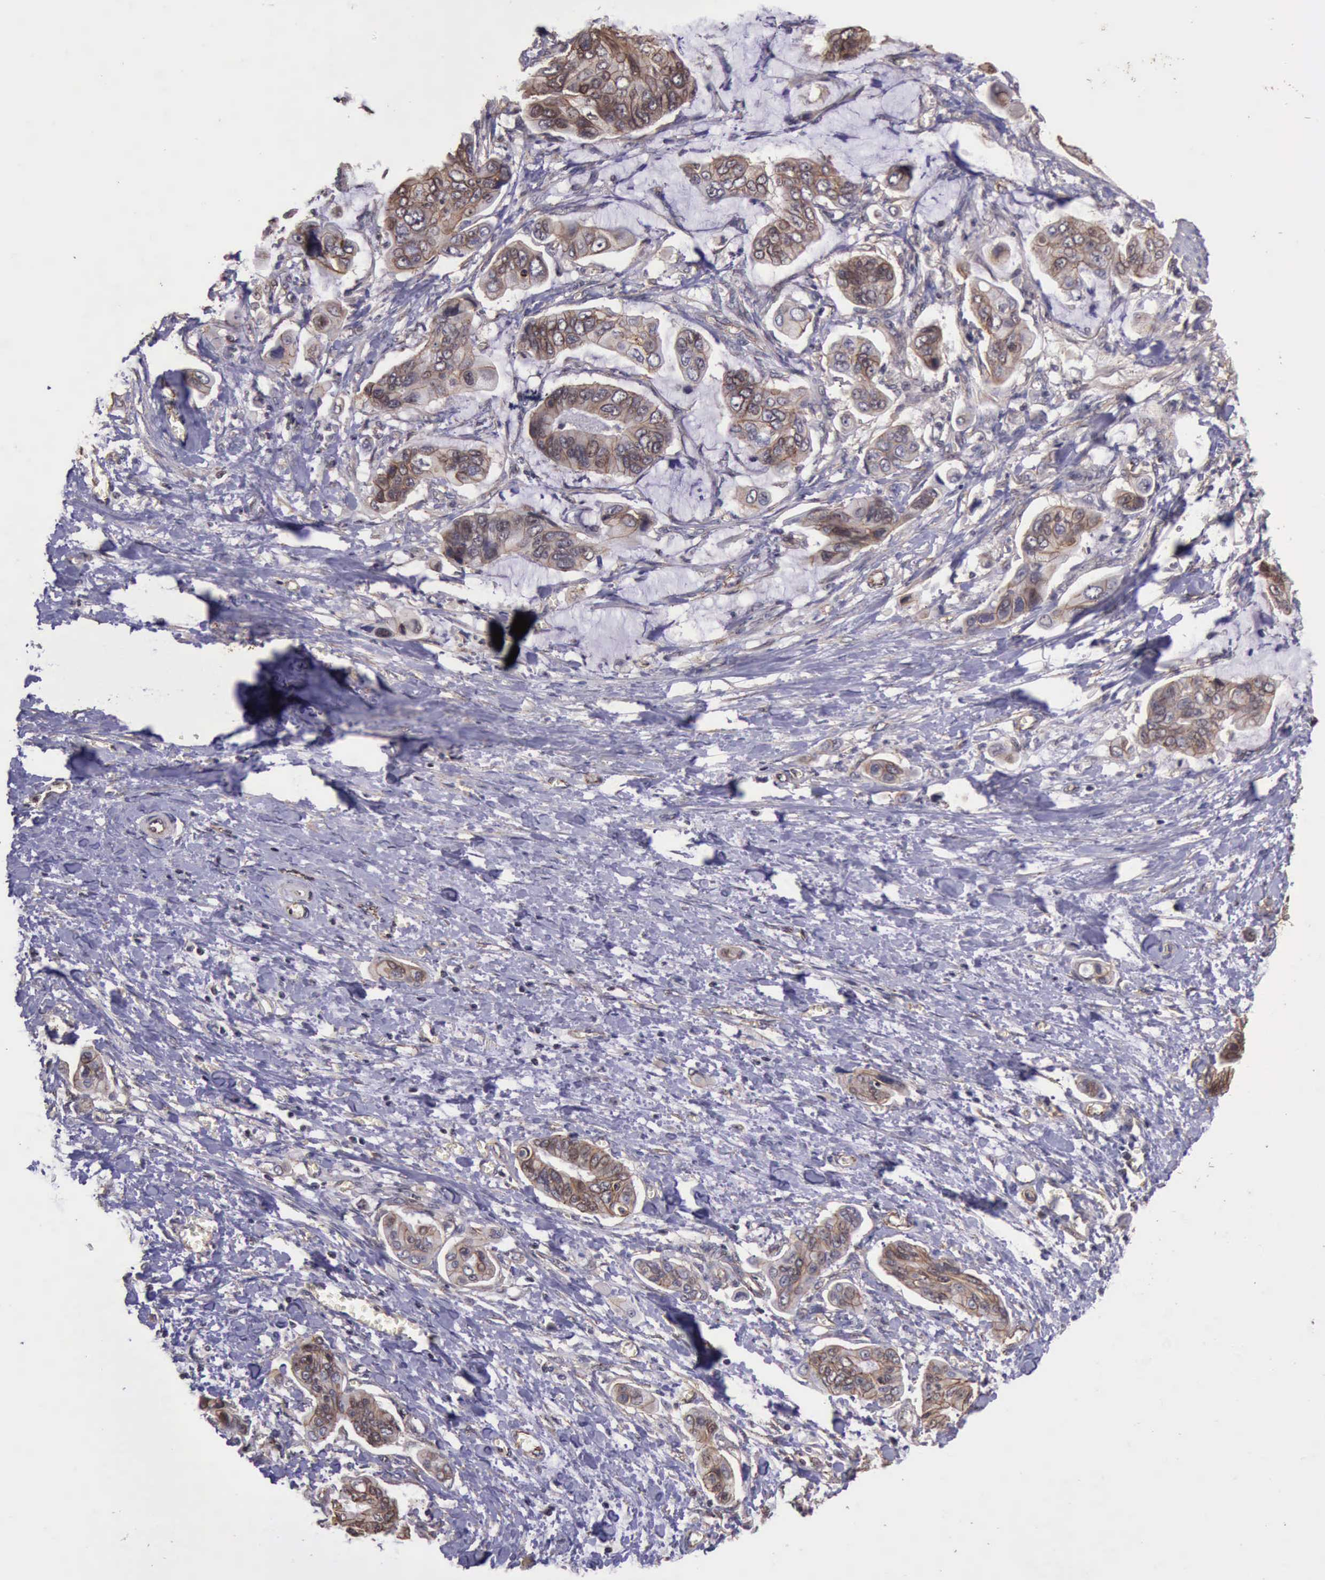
{"staining": {"intensity": "weak", "quantity": "25%-75%", "location": "cytoplasmic/membranous"}, "tissue": "stomach cancer", "cell_type": "Tumor cells", "image_type": "cancer", "snomed": [{"axis": "morphology", "description": "Adenocarcinoma, NOS"}, {"axis": "topography", "description": "Stomach, upper"}], "caption": "Protein expression by immunohistochemistry (IHC) reveals weak cytoplasmic/membranous expression in approximately 25%-75% of tumor cells in stomach cancer. (DAB (3,3'-diaminobenzidine) = brown stain, brightfield microscopy at high magnification).", "gene": "CTNNB1", "patient": {"sex": "male", "age": 80}}